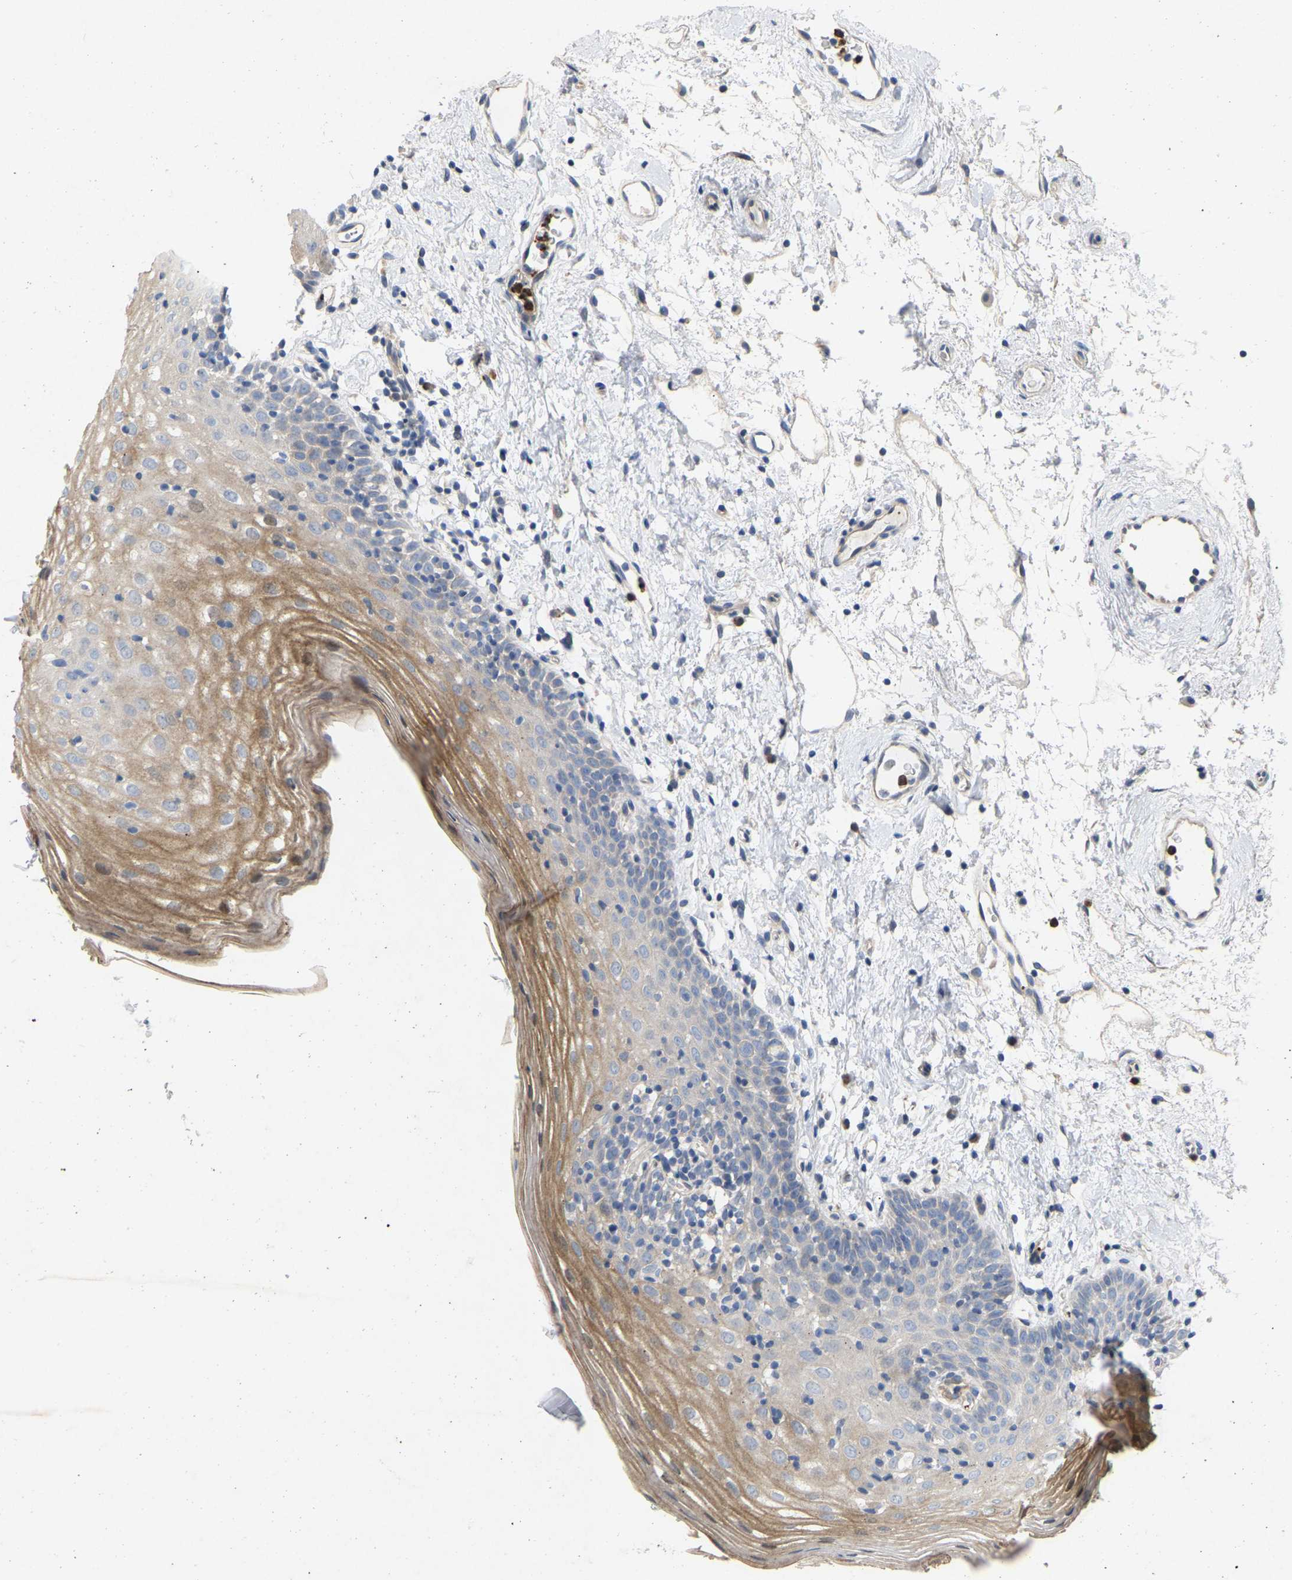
{"staining": {"intensity": "moderate", "quantity": "25%-75%", "location": "cytoplasmic/membranous"}, "tissue": "oral mucosa", "cell_type": "Squamous epithelial cells", "image_type": "normal", "snomed": [{"axis": "morphology", "description": "Normal tissue, NOS"}, {"axis": "topography", "description": "Oral tissue"}], "caption": "Immunohistochemistry (IHC) of normal oral mucosa displays medium levels of moderate cytoplasmic/membranous positivity in approximately 25%-75% of squamous epithelial cells. (DAB (3,3'-diaminobenzidine) = brown stain, brightfield microscopy at high magnification).", "gene": "RHEB", "patient": {"sex": "male", "age": 66}}